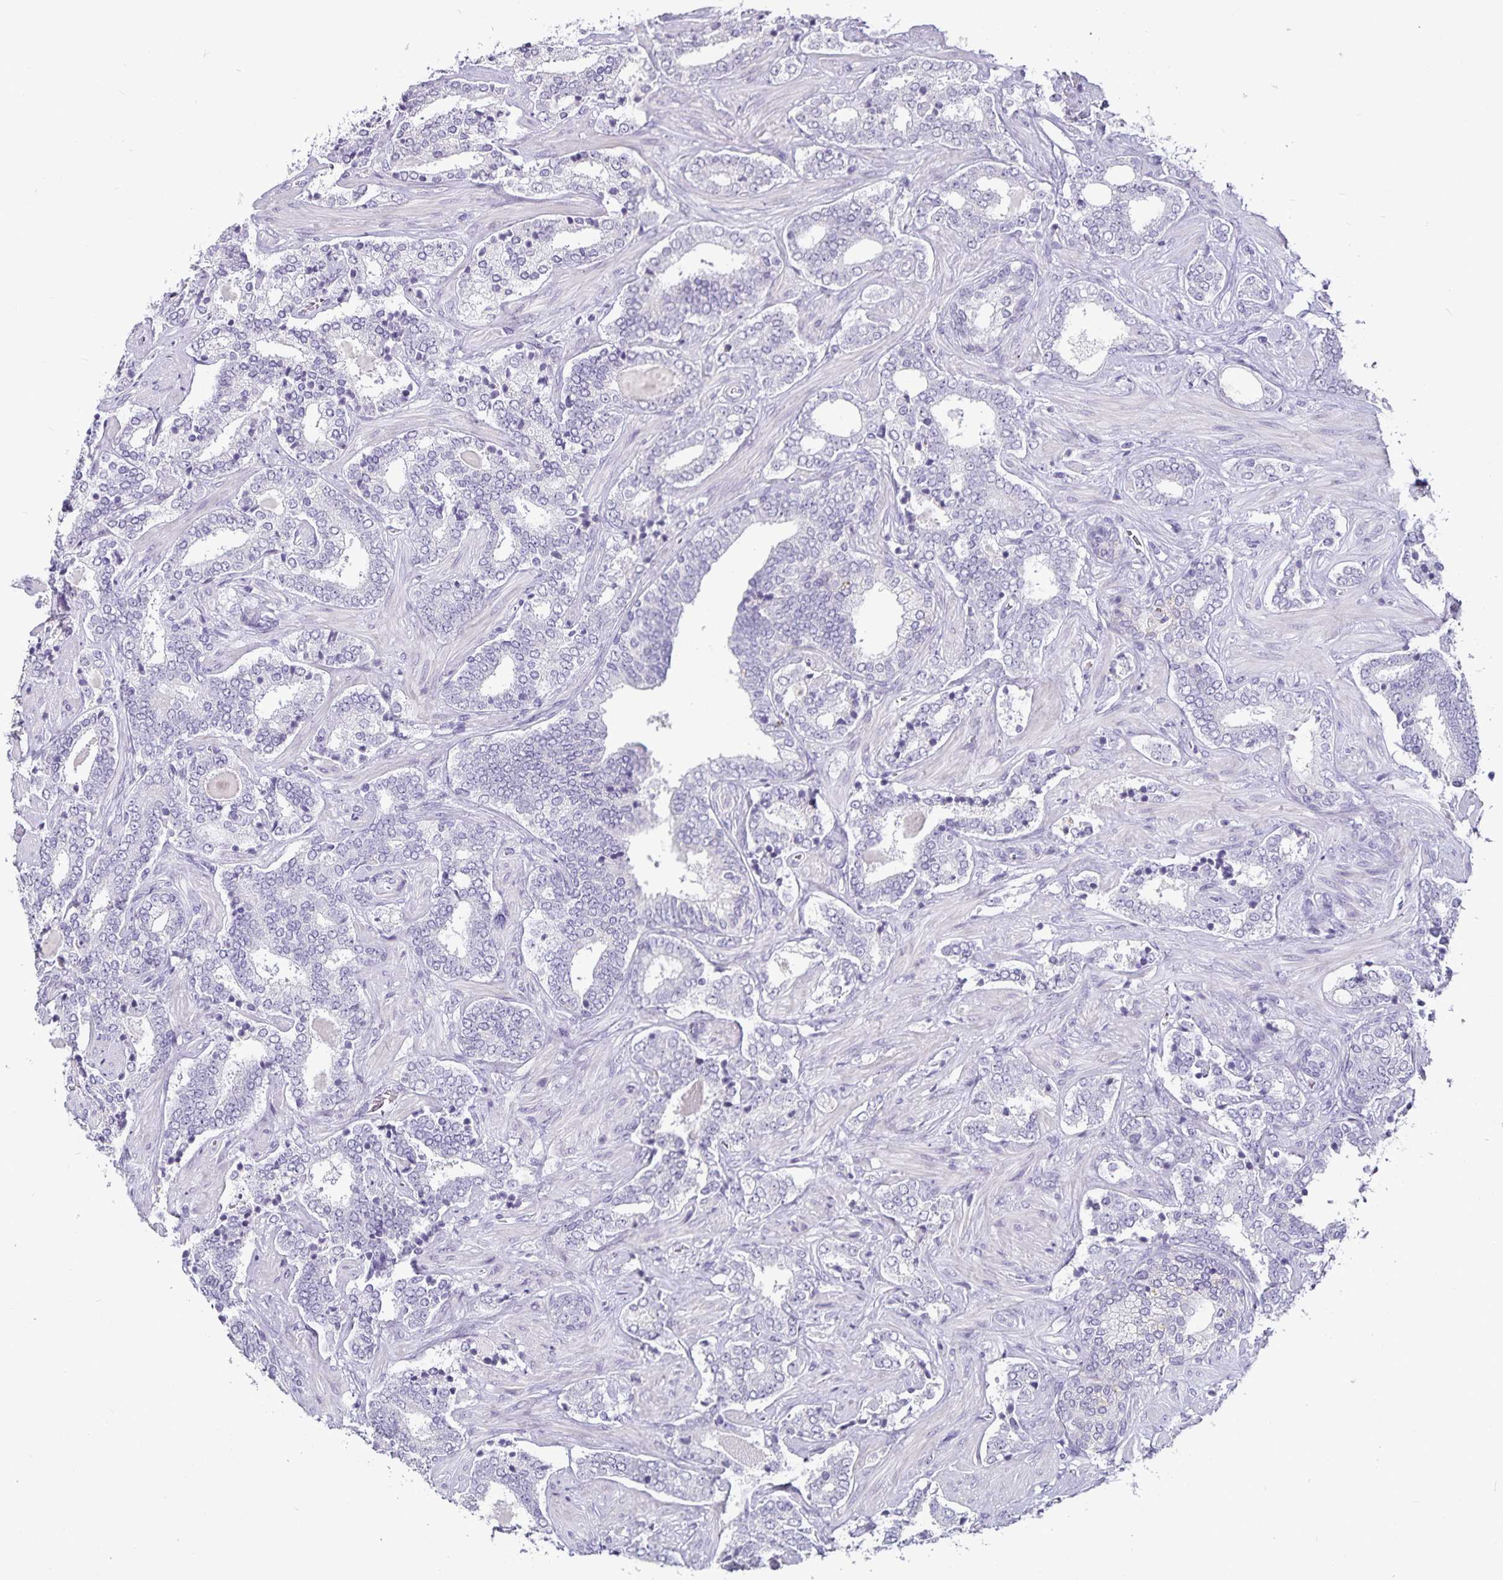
{"staining": {"intensity": "negative", "quantity": "none", "location": "none"}, "tissue": "prostate cancer", "cell_type": "Tumor cells", "image_type": "cancer", "snomed": [{"axis": "morphology", "description": "Adenocarcinoma, High grade"}, {"axis": "topography", "description": "Prostate"}], "caption": "Photomicrograph shows no protein expression in tumor cells of prostate adenocarcinoma (high-grade) tissue.", "gene": "CA12", "patient": {"sex": "male", "age": 60}}